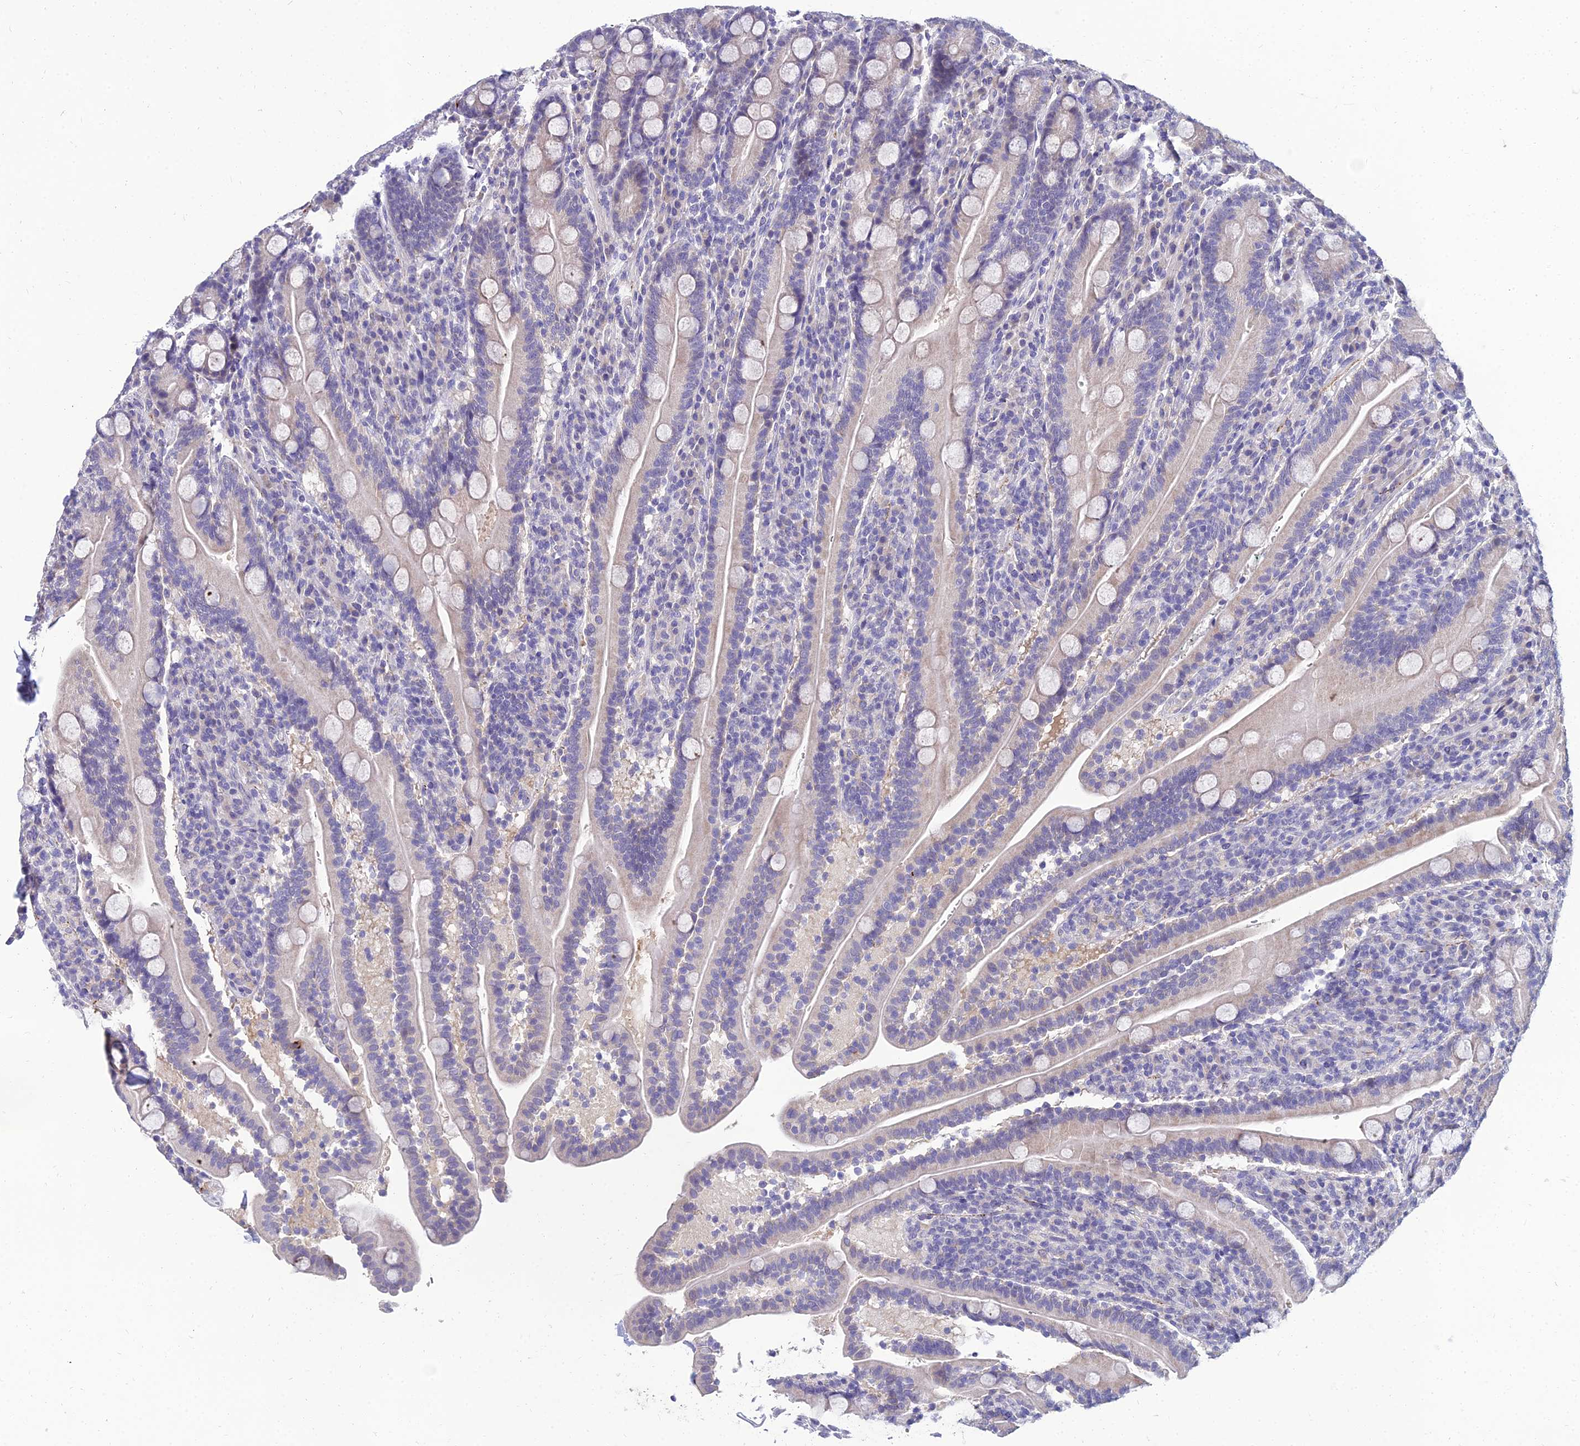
{"staining": {"intensity": "negative", "quantity": "none", "location": "none"}, "tissue": "duodenum", "cell_type": "Glandular cells", "image_type": "normal", "snomed": [{"axis": "morphology", "description": "Normal tissue, NOS"}, {"axis": "topography", "description": "Duodenum"}], "caption": "Immunohistochemical staining of normal duodenum reveals no significant staining in glandular cells.", "gene": "NPY", "patient": {"sex": "male", "age": 35}}